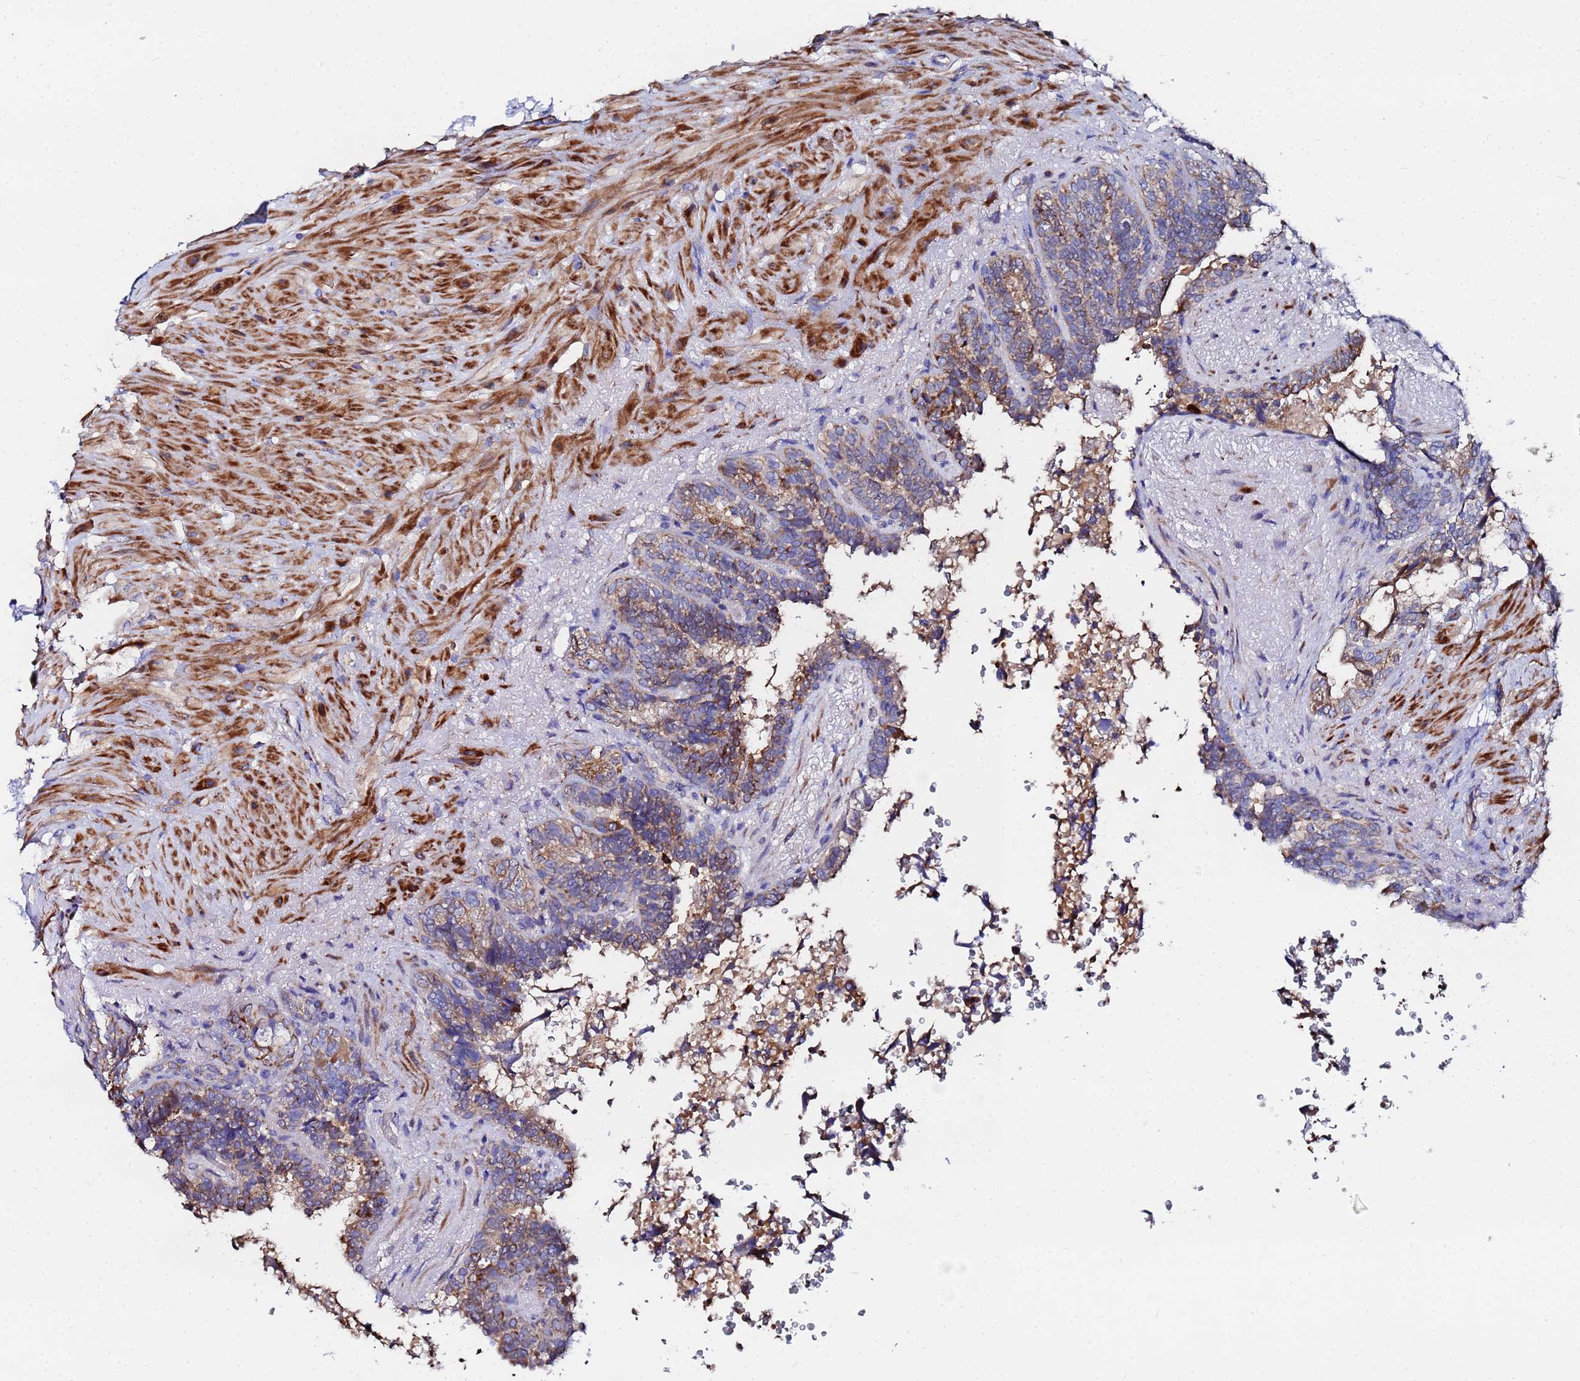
{"staining": {"intensity": "moderate", "quantity": "25%-75%", "location": "cytoplasmic/membranous"}, "tissue": "seminal vesicle", "cell_type": "Glandular cells", "image_type": "normal", "snomed": [{"axis": "morphology", "description": "Normal tissue, NOS"}, {"axis": "topography", "description": "Seminal veicle"}, {"axis": "topography", "description": "Peripheral nerve tissue"}], "caption": "Brown immunohistochemical staining in benign seminal vesicle displays moderate cytoplasmic/membranous staining in approximately 25%-75% of glandular cells. Nuclei are stained in blue.", "gene": "FAHD2A", "patient": {"sex": "male", "age": 63}}